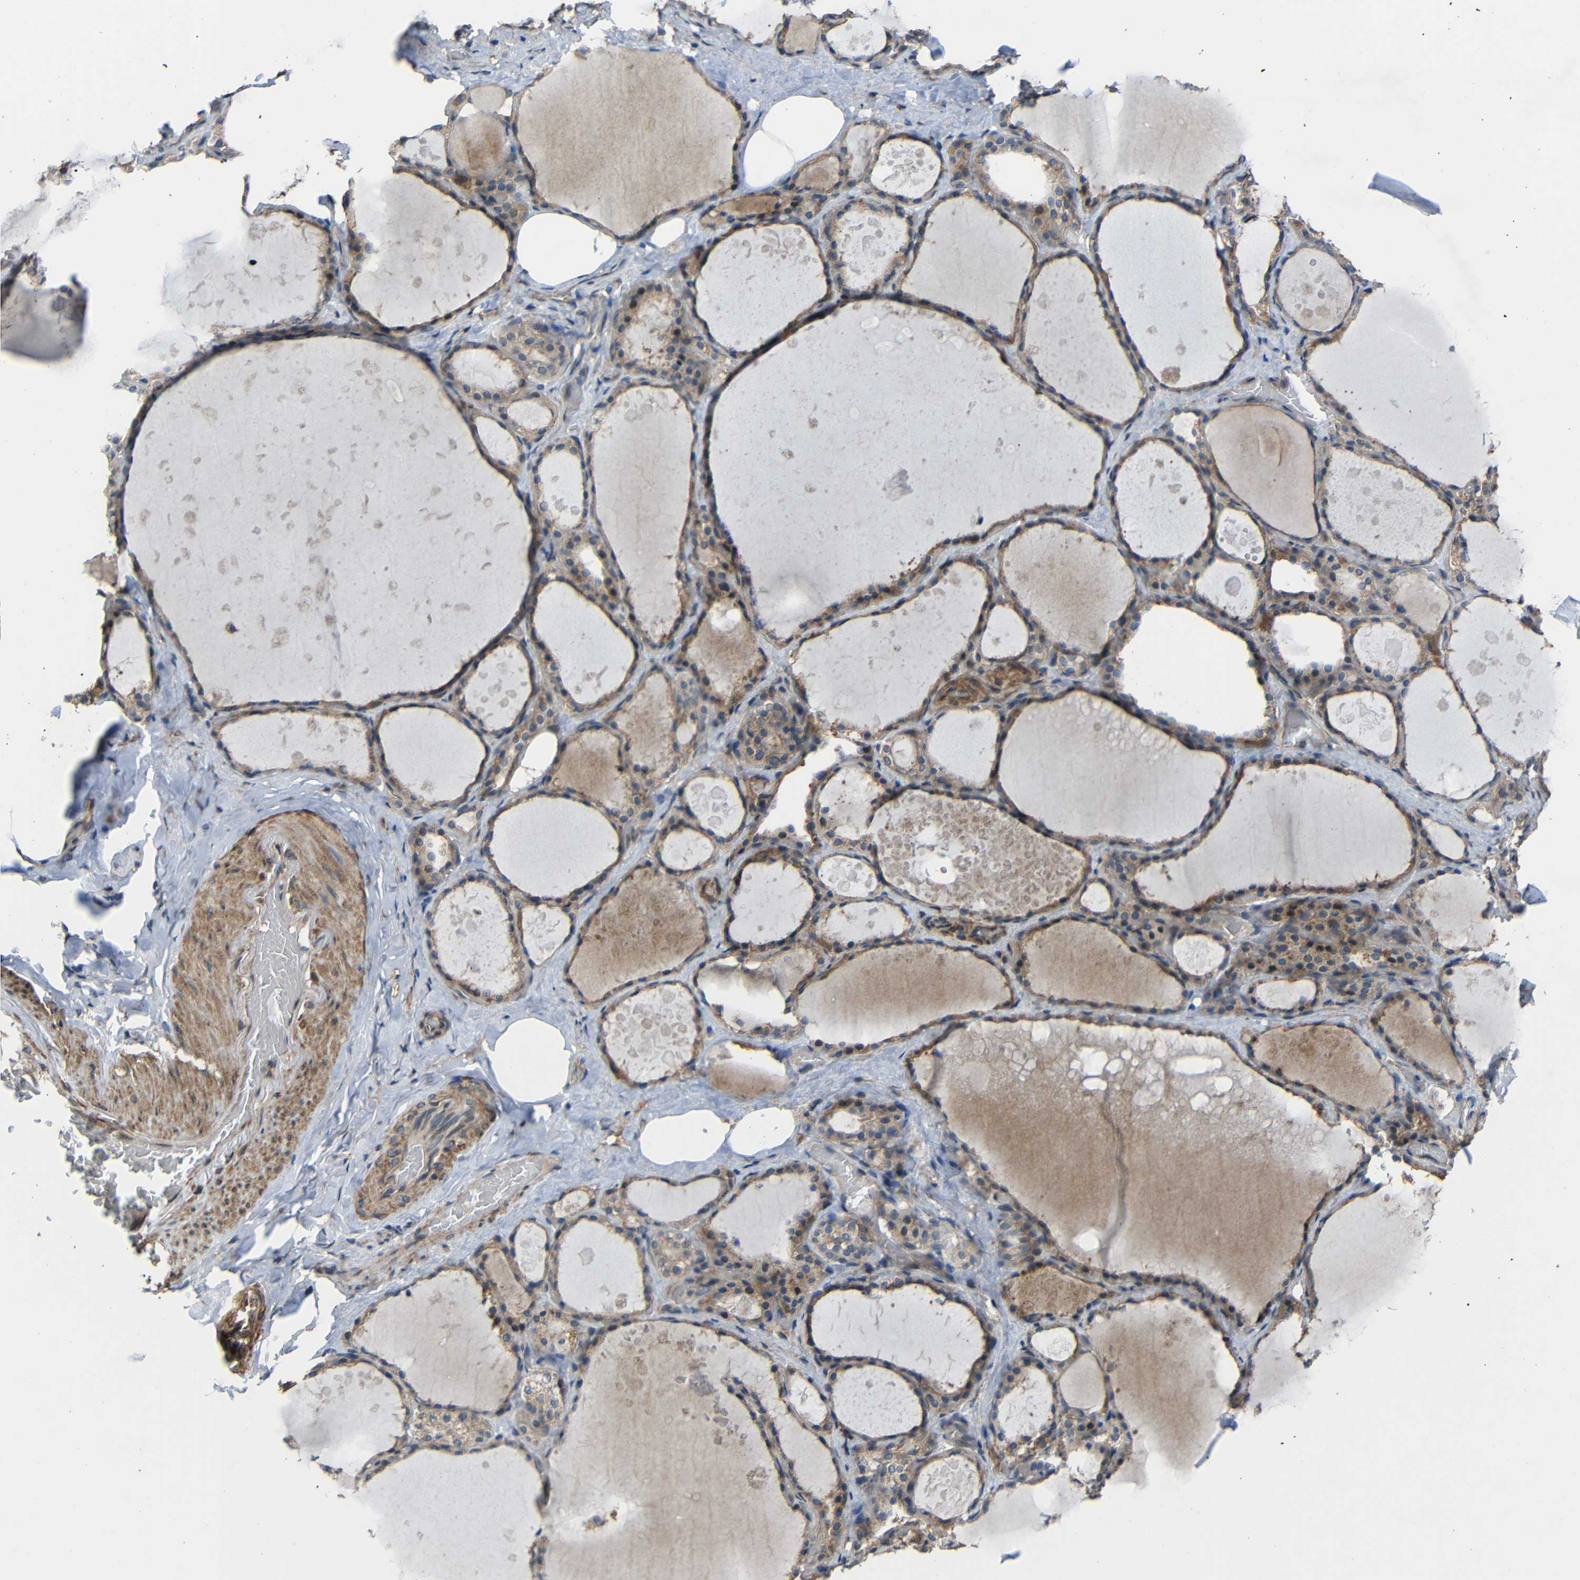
{"staining": {"intensity": "moderate", "quantity": ">75%", "location": "cytoplasmic/membranous"}, "tissue": "thyroid gland", "cell_type": "Glandular cells", "image_type": "normal", "snomed": [{"axis": "morphology", "description": "Normal tissue, NOS"}, {"axis": "topography", "description": "Thyroid gland"}], "caption": "Thyroid gland stained with immunohistochemistry (IHC) displays moderate cytoplasmic/membranous staining in approximately >75% of glandular cells.", "gene": "CHST9", "patient": {"sex": "male", "age": 61}}